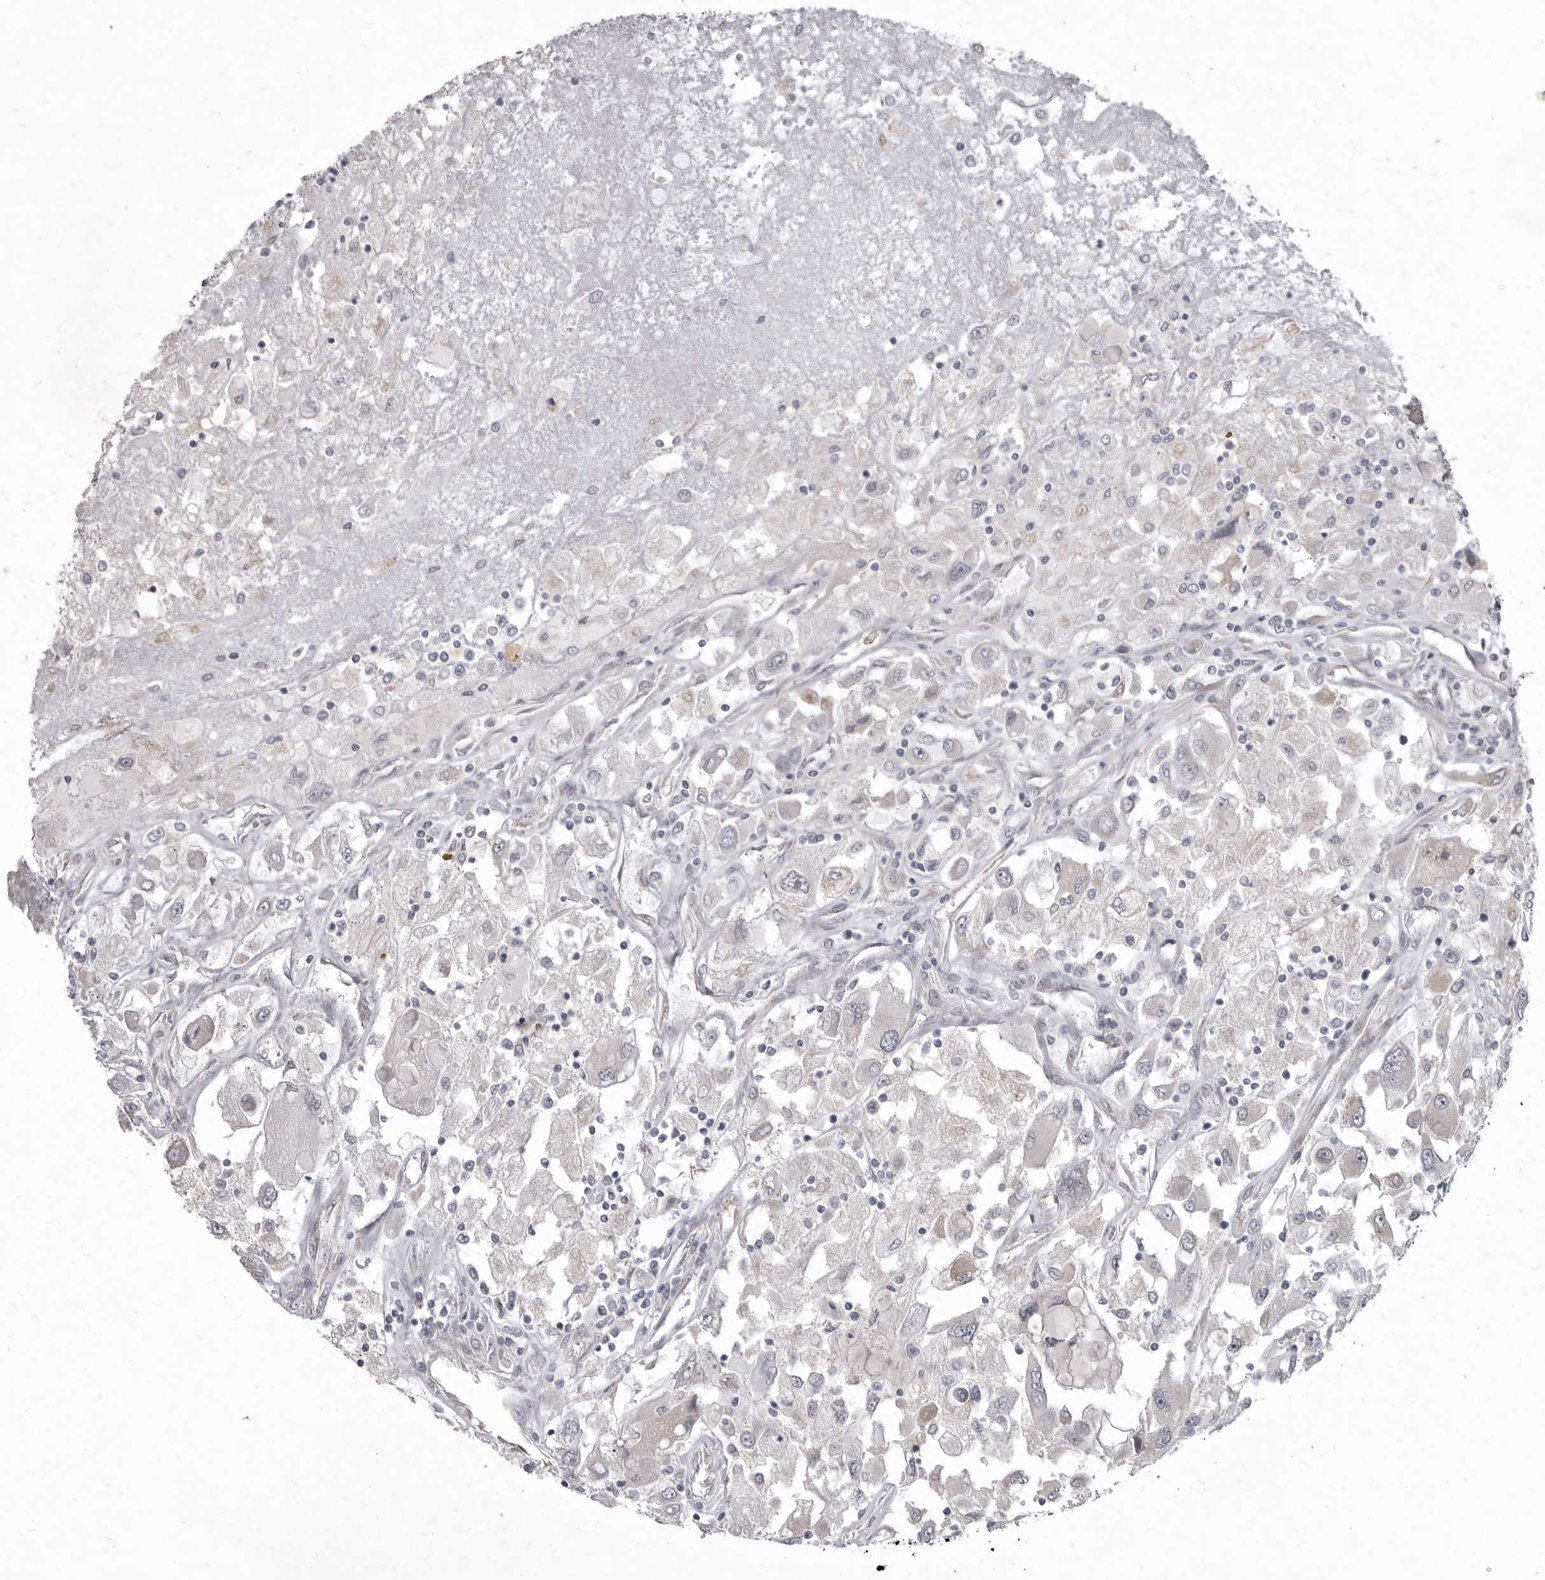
{"staining": {"intensity": "negative", "quantity": "none", "location": "none"}, "tissue": "renal cancer", "cell_type": "Tumor cells", "image_type": "cancer", "snomed": [{"axis": "morphology", "description": "Adenocarcinoma, NOS"}, {"axis": "topography", "description": "Kidney"}], "caption": "Protein analysis of renal adenocarcinoma shows no significant positivity in tumor cells.", "gene": "P2RX6", "patient": {"sex": "female", "age": 52}}